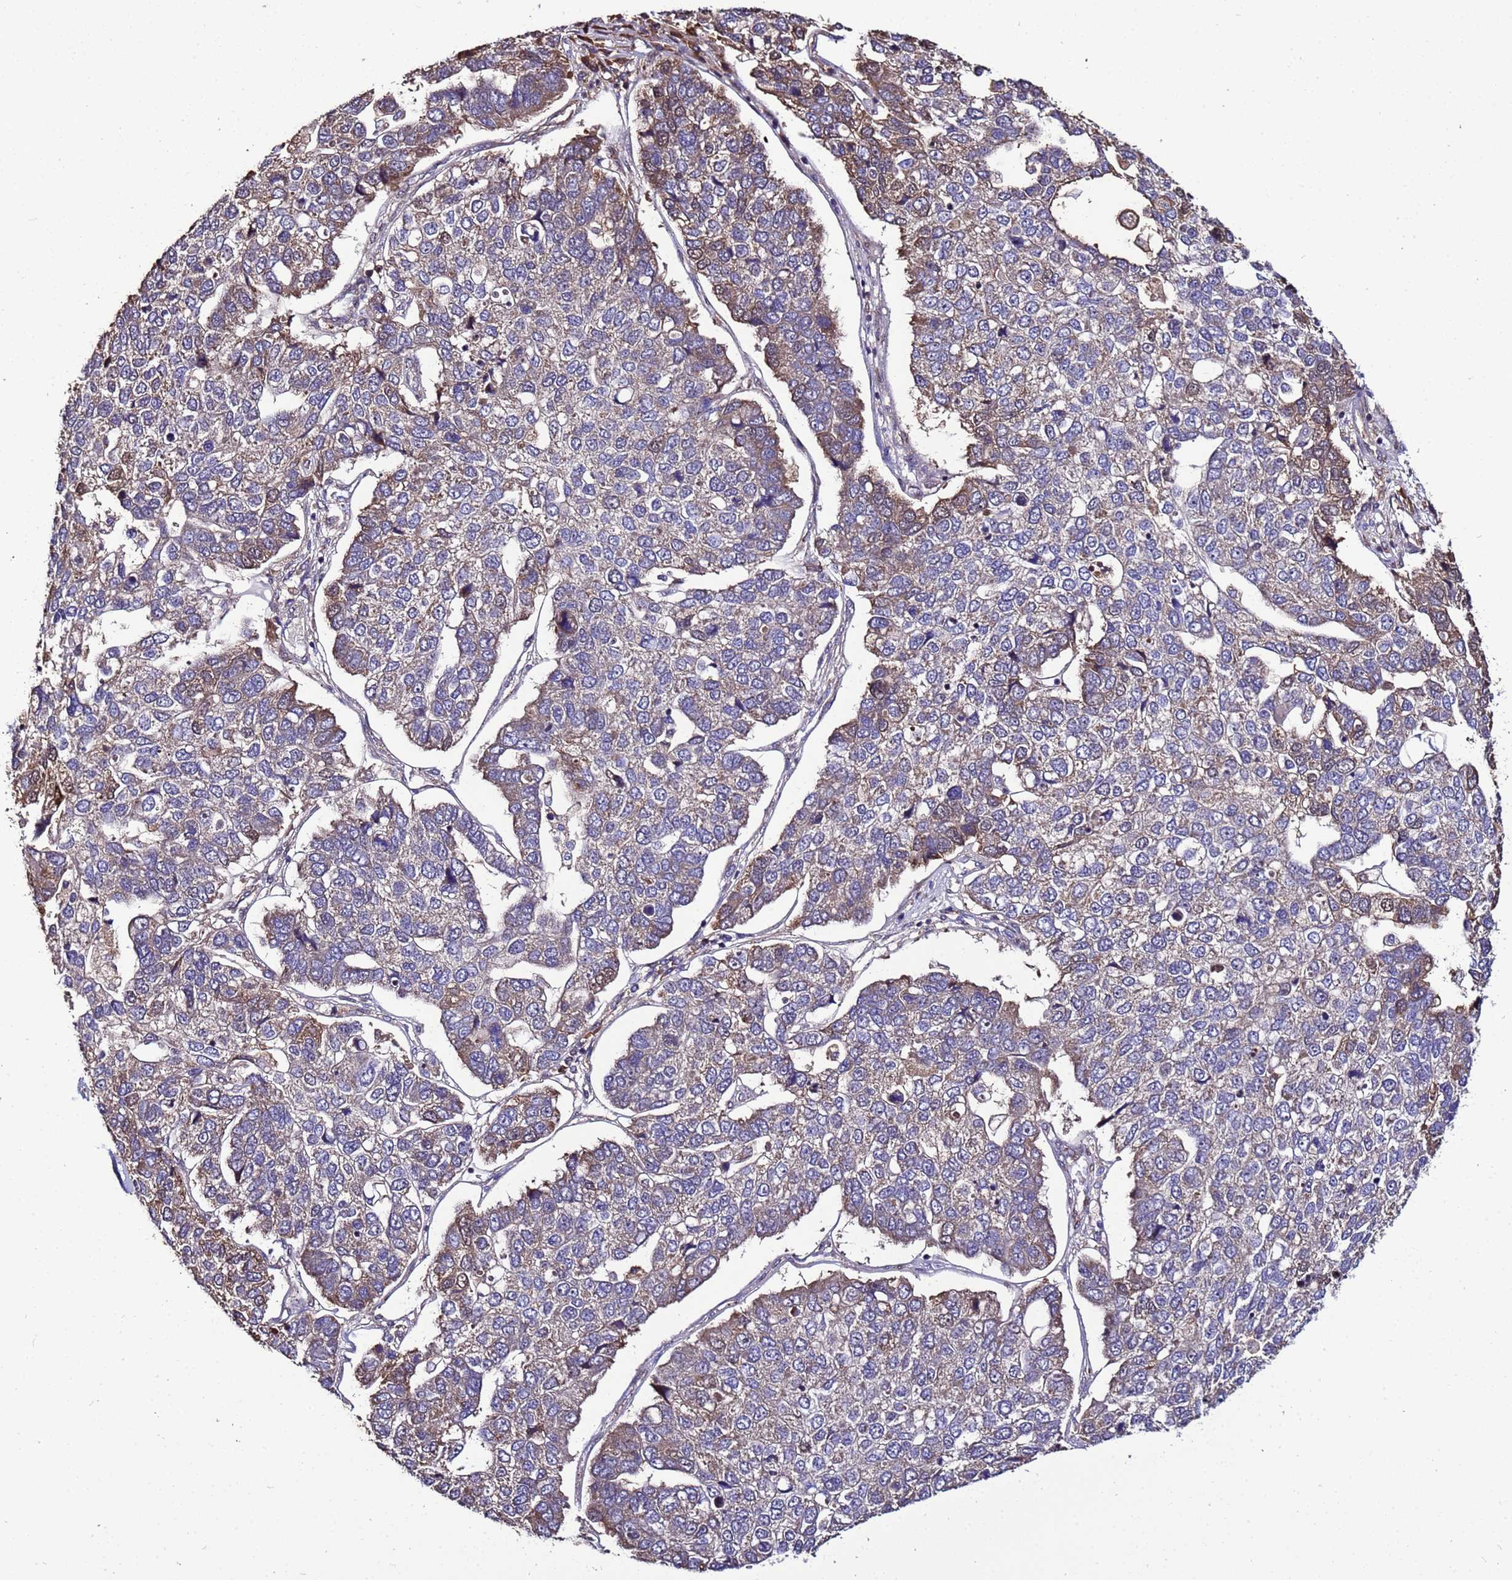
{"staining": {"intensity": "moderate", "quantity": "<25%", "location": "cytoplasmic/membranous,nuclear"}, "tissue": "pancreatic cancer", "cell_type": "Tumor cells", "image_type": "cancer", "snomed": [{"axis": "morphology", "description": "Adenocarcinoma, NOS"}, {"axis": "topography", "description": "Pancreas"}], "caption": "Adenocarcinoma (pancreatic) was stained to show a protein in brown. There is low levels of moderate cytoplasmic/membranous and nuclear expression in approximately <25% of tumor cells. The staining was performed using DAB (3,3'-diaminobenzidine), with brown indicating positive protein expression. Nuclei are stained blue with hematoxylin.", "gene": "WNK4", "patient": {"sex": "female", "age": 61}}